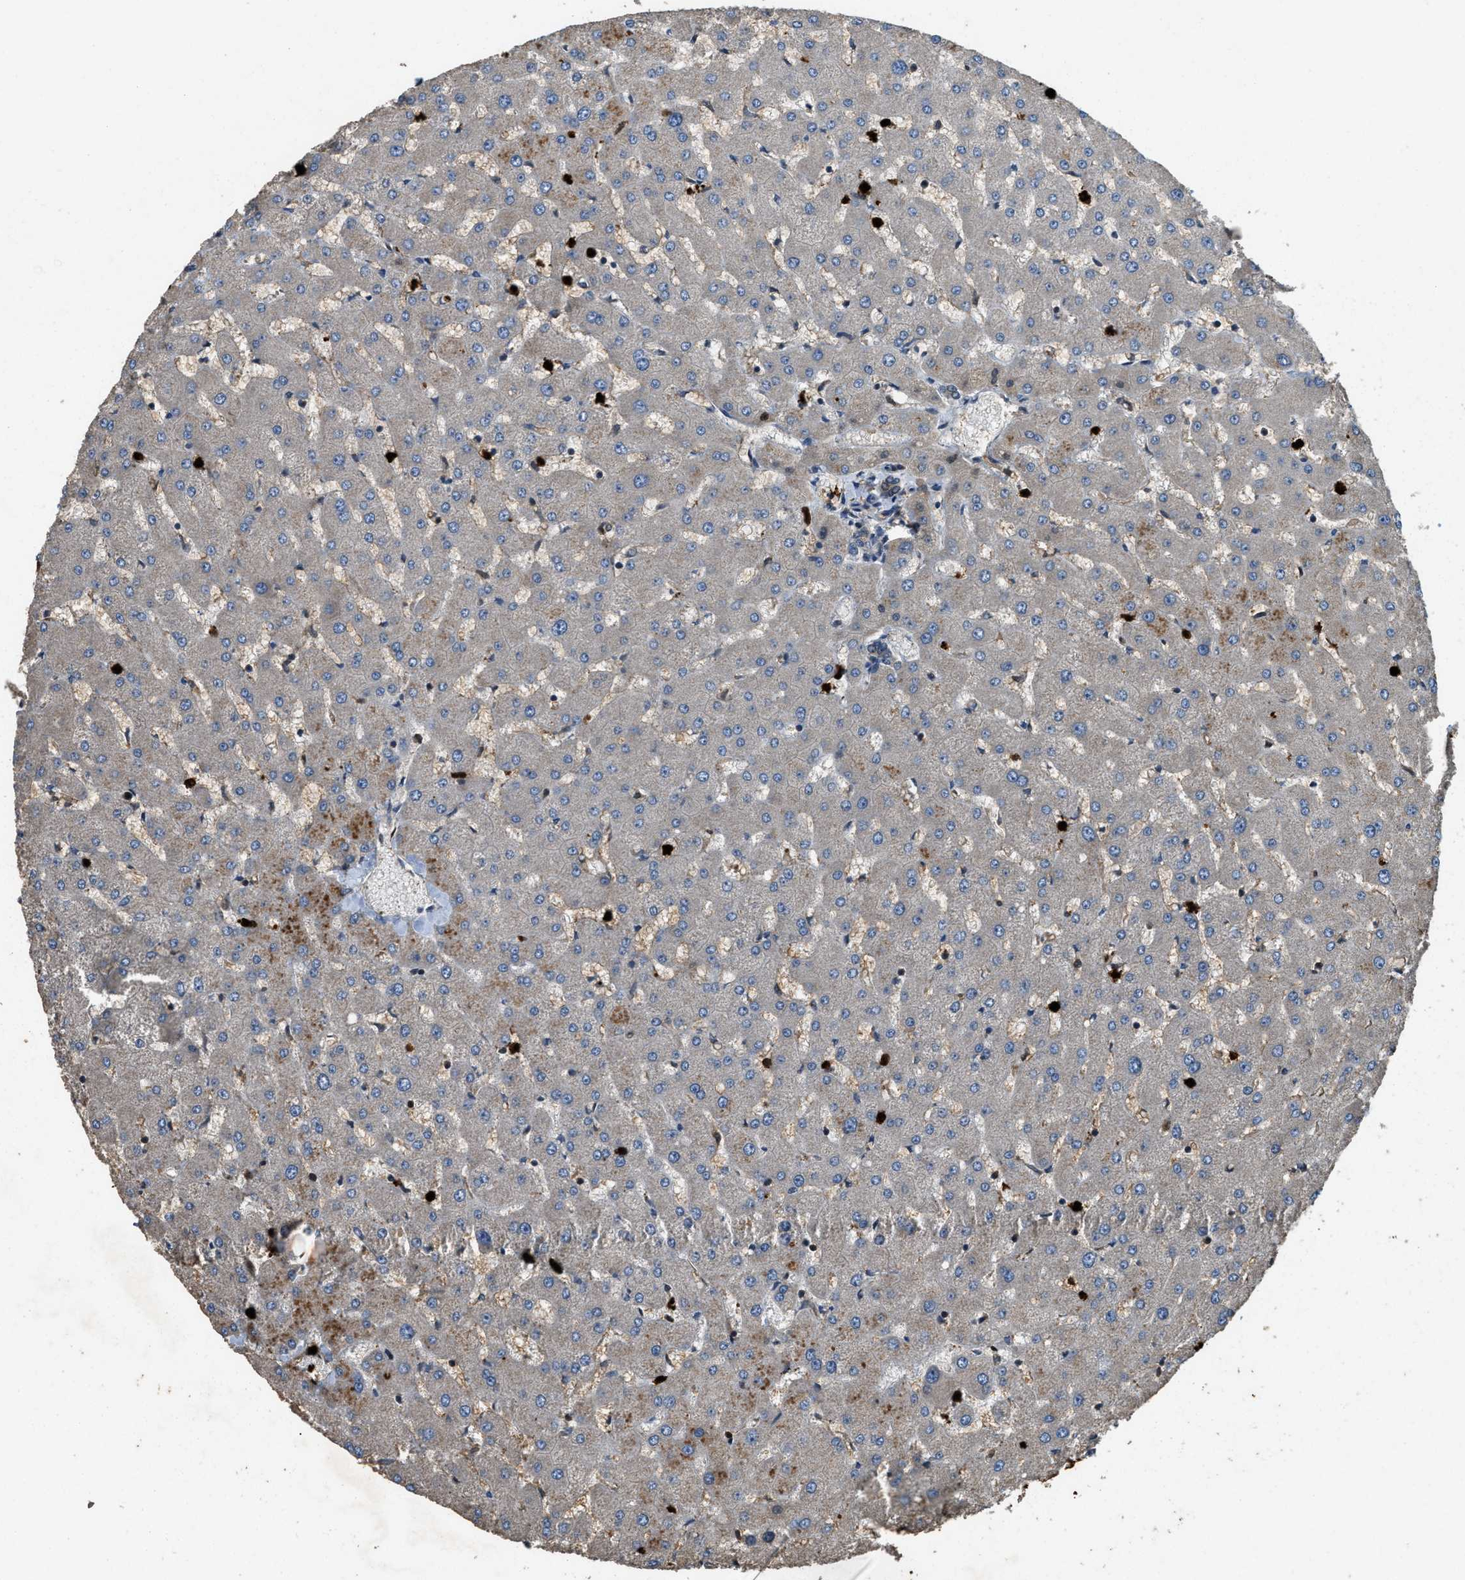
{"staining": {"intensity": "weak", "quantity": ">75%", "location": "cytoplasmic/membranous"}, "tissue": "liver", "cell_type": "Cholangiocytes", "image_type": "normal", "snomed": [{"axis": "morphology", "description": "Normal tissue, NOS"}, {"axis": "topography", "description": "Liver"}], "caption": "This histopathology image displays immunohistochemistry staining of benign human liver, with low weak cytoplasmic/membranous staining in about >75% of cholangiocytes.", "gene": "RNF141", "patient": {"sex": "female", "age": 63}}